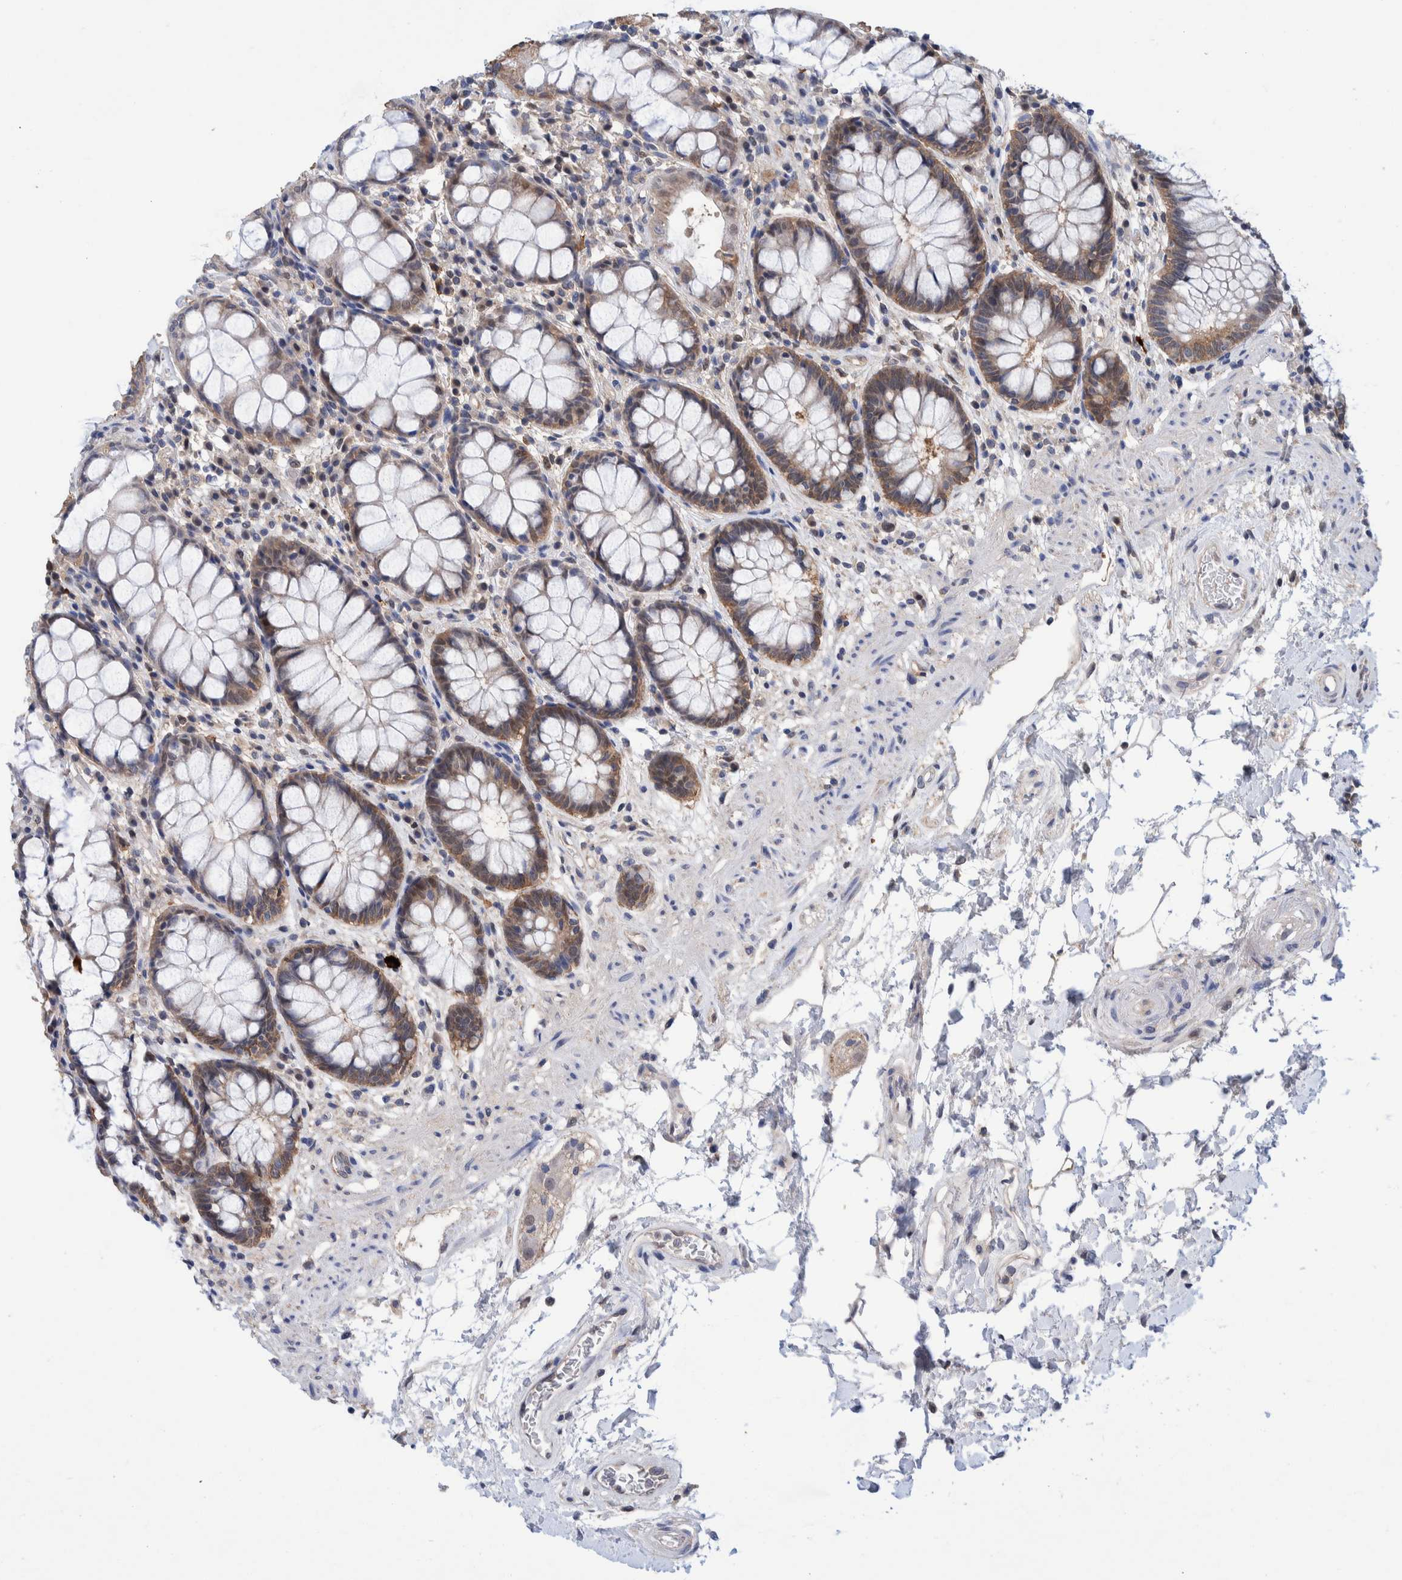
{"staining": {"intensity": "moderate", "quantity": ">75%", "location": "cytoplasmic/membranous"}, "tissue": "rectum", "cell_type": "Glandular cells", "image_type": "normal", "snomed": [{"axis": "morphology", "description": "Normal tissue, NOS"}, {"axis": "topography", "description": "Rectum"}], "caption": "Protein analysis of normal rectum shows moderate cytoplasmic/membranous expression in approximately >75% of glandular cells.", "gene": "PFAS", "patient": {"sex": "male", "age": 64}}